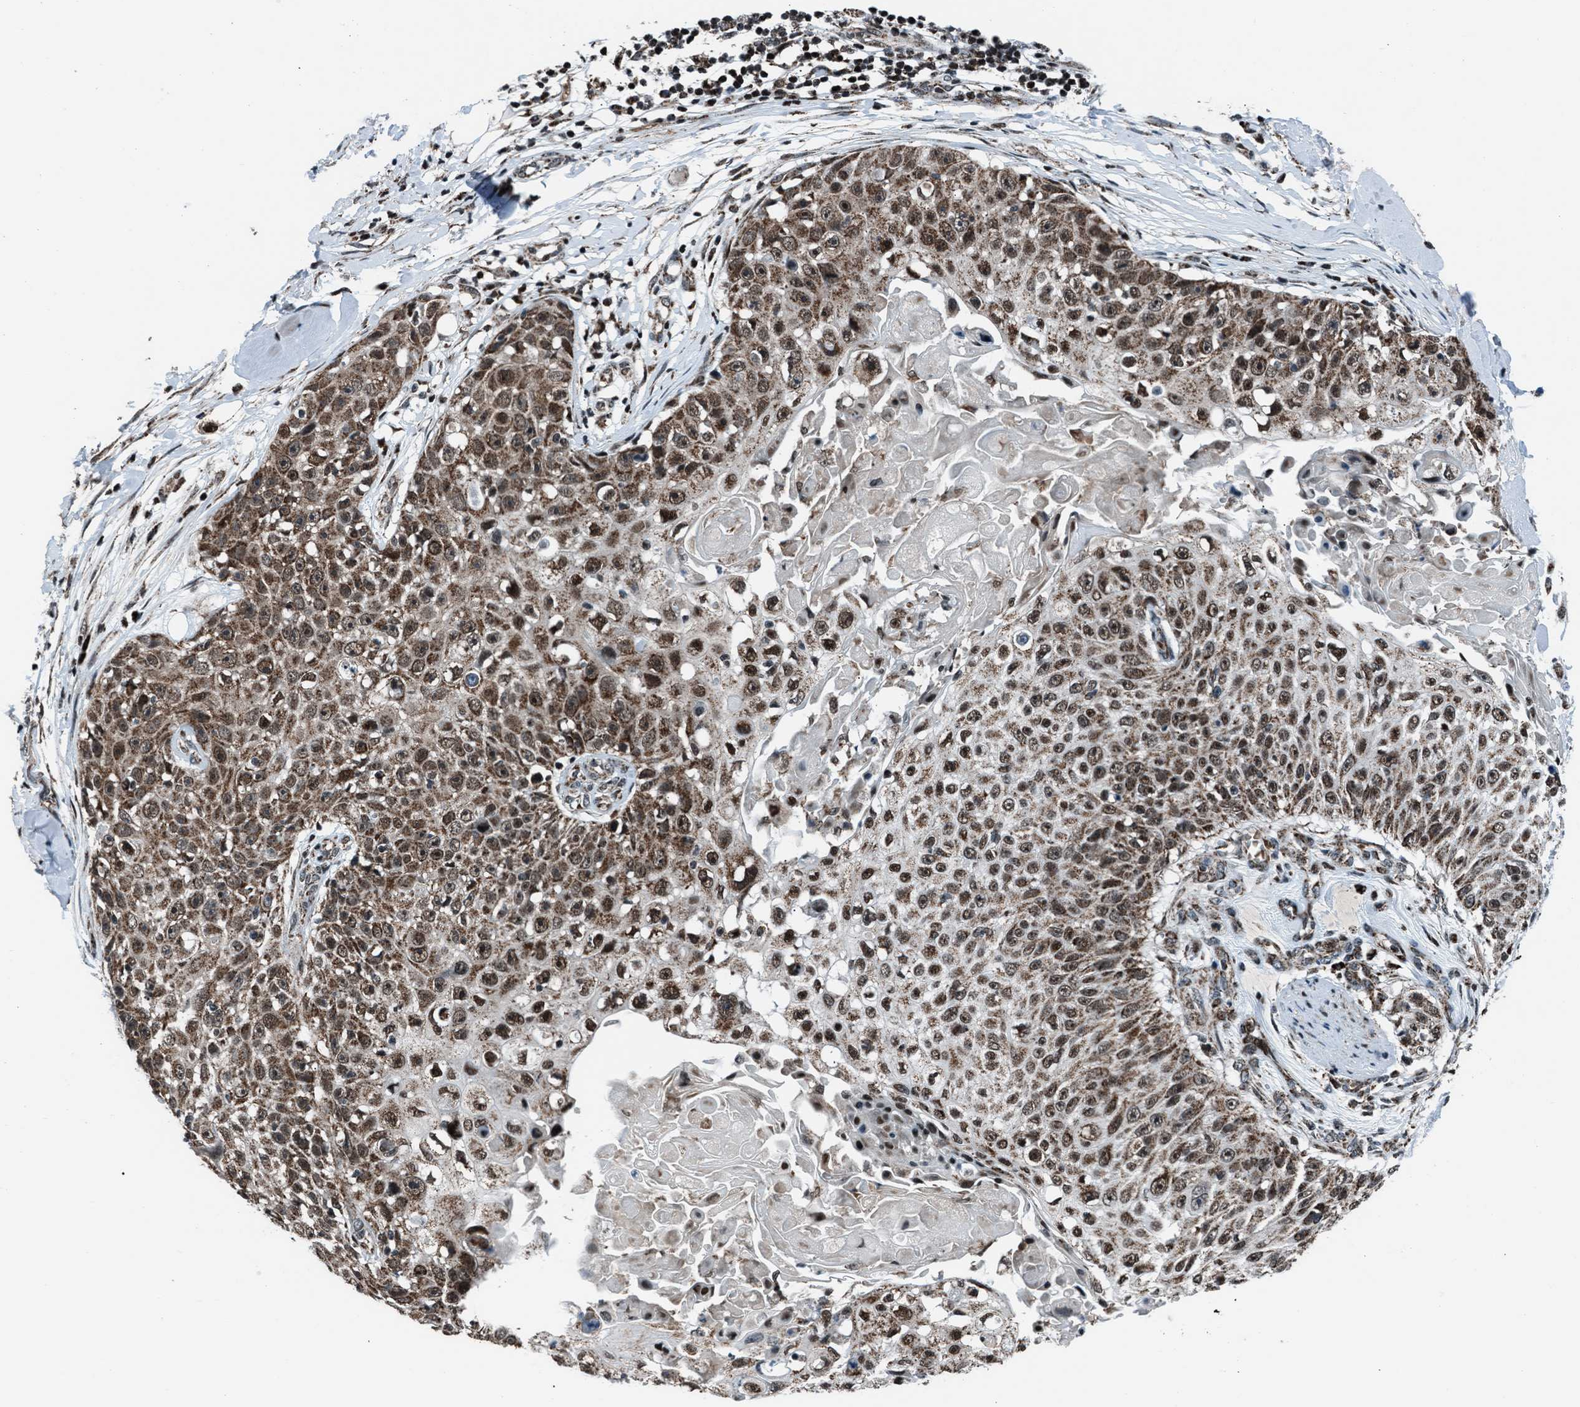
{"staining": {"intensity": "moderate", "quantity": ">75%", "location": "cytoplasmic/membranous,nuclear"}, "tissue": "skin cancer", "cell_type": "Tumor cells", "image_type": "cancer", "snomed": [{"axis": "morphology", "description": "Squamous cell carcinoma, NOS"}, {"axis": "topography", "description": "Skin"}], "caption": "Immunohistochemistry (IHC) micrograph of neoplastic tissue: human skin cancer (squamous cell carcinoma) stained using immunohistochemistry exhibits medium levels of moderate protein expression localized specifically in the cytoplasmic/membranous and nuclear of tumor cells, appearing as a cytoplasmic/membranous and nuclear brown color.", "gene": "MORC3", "patient": {"sex": "male", "age": 86}}